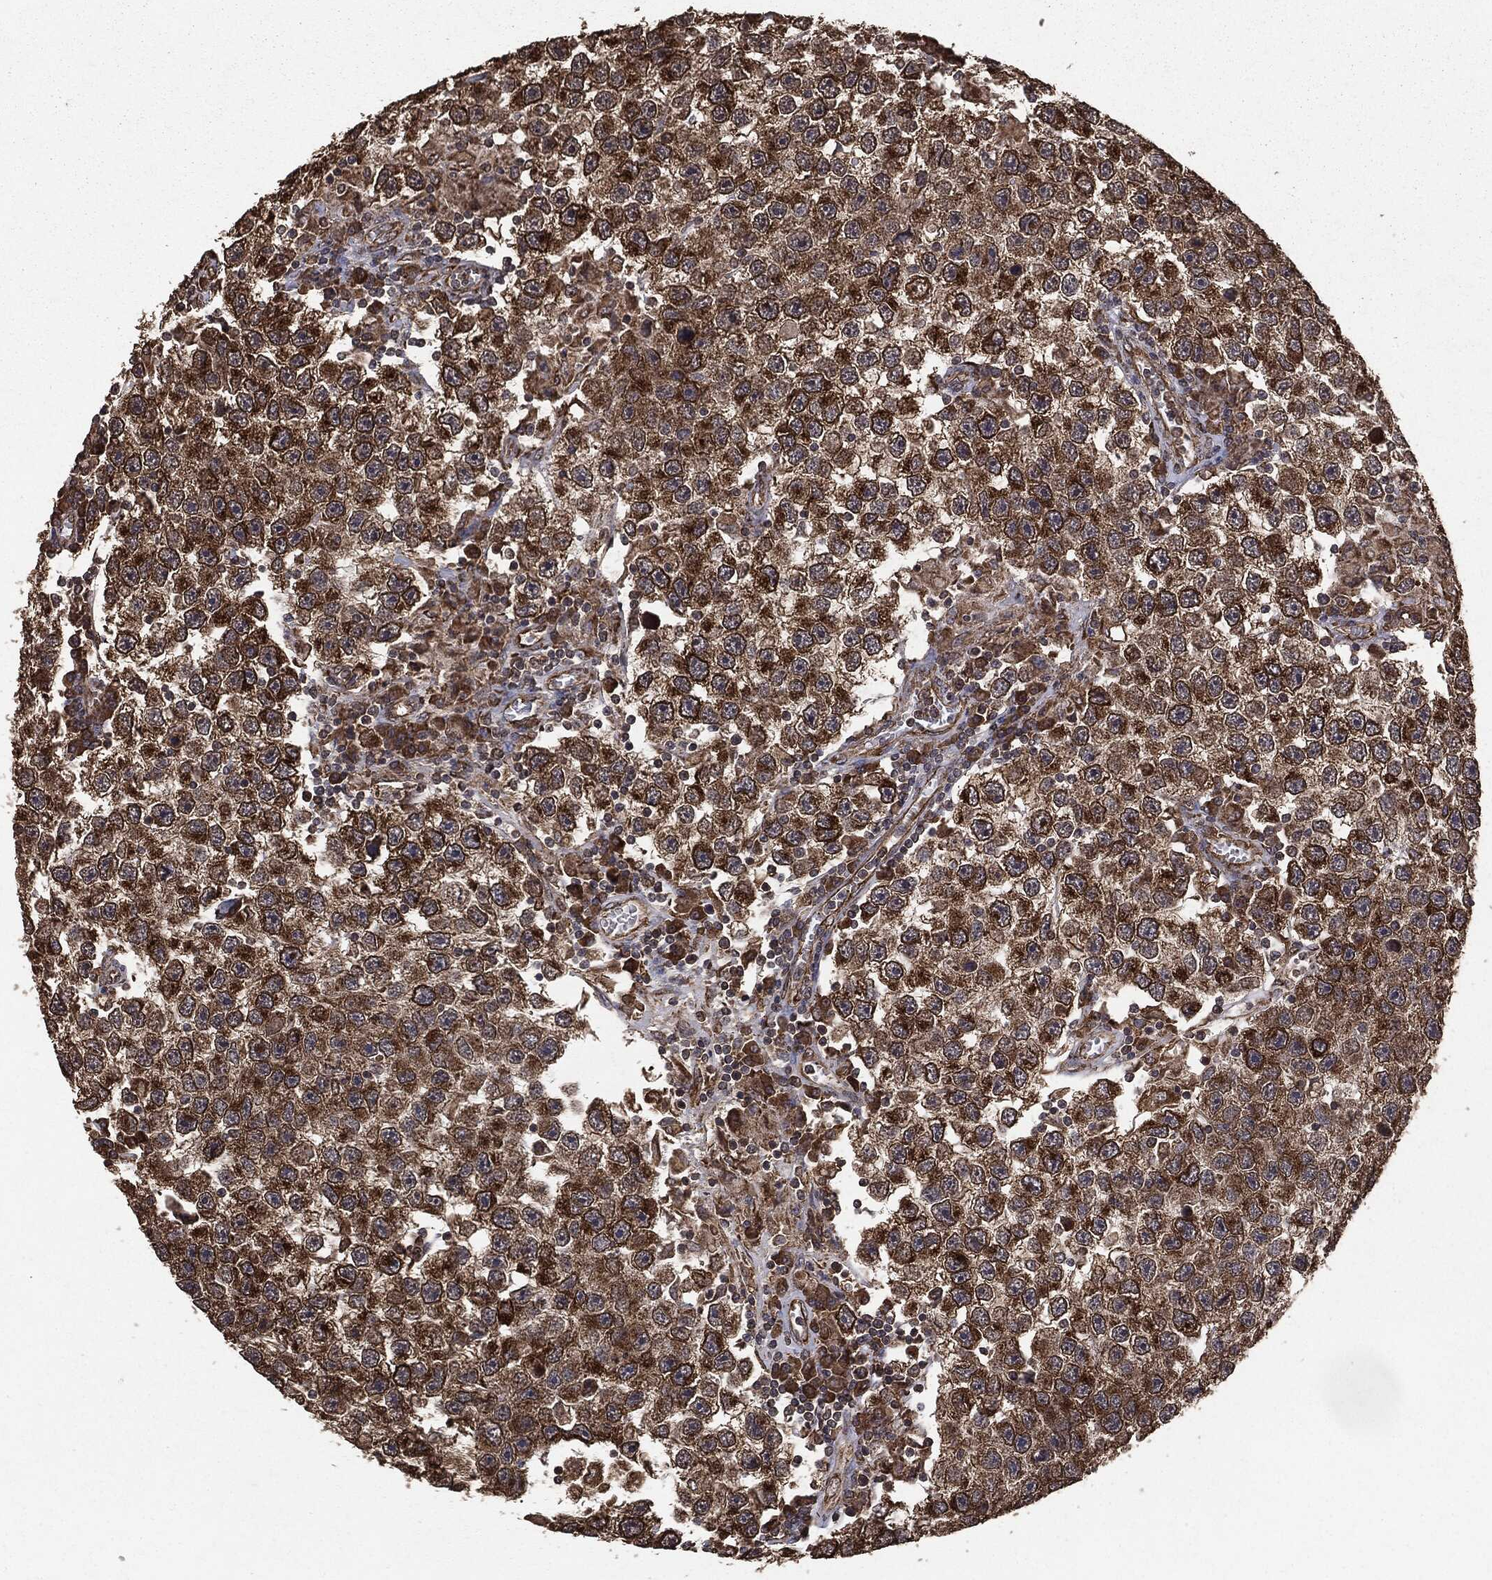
{"staining": {"intensity": "strong", "quantity": ">75%", "location": "cytoplasmic/membranous"}, "tissue": "testis cancer", "cell_type": "Tumor cells", "image_type": "cancer", "snomed": [{"axis": "morphology", "description": "Seminoma, NOS"}, {"axis": "topography", "description": "Testis"}], "caption": "Immunohistochemical staining of human seminoma (testis) reveals high levels of strong cytoplasmic/membranous protein positivity in approximately >75% of tumor cells.", "gene": "MTOR", "patient": {"sex": "male", "age": 26}}